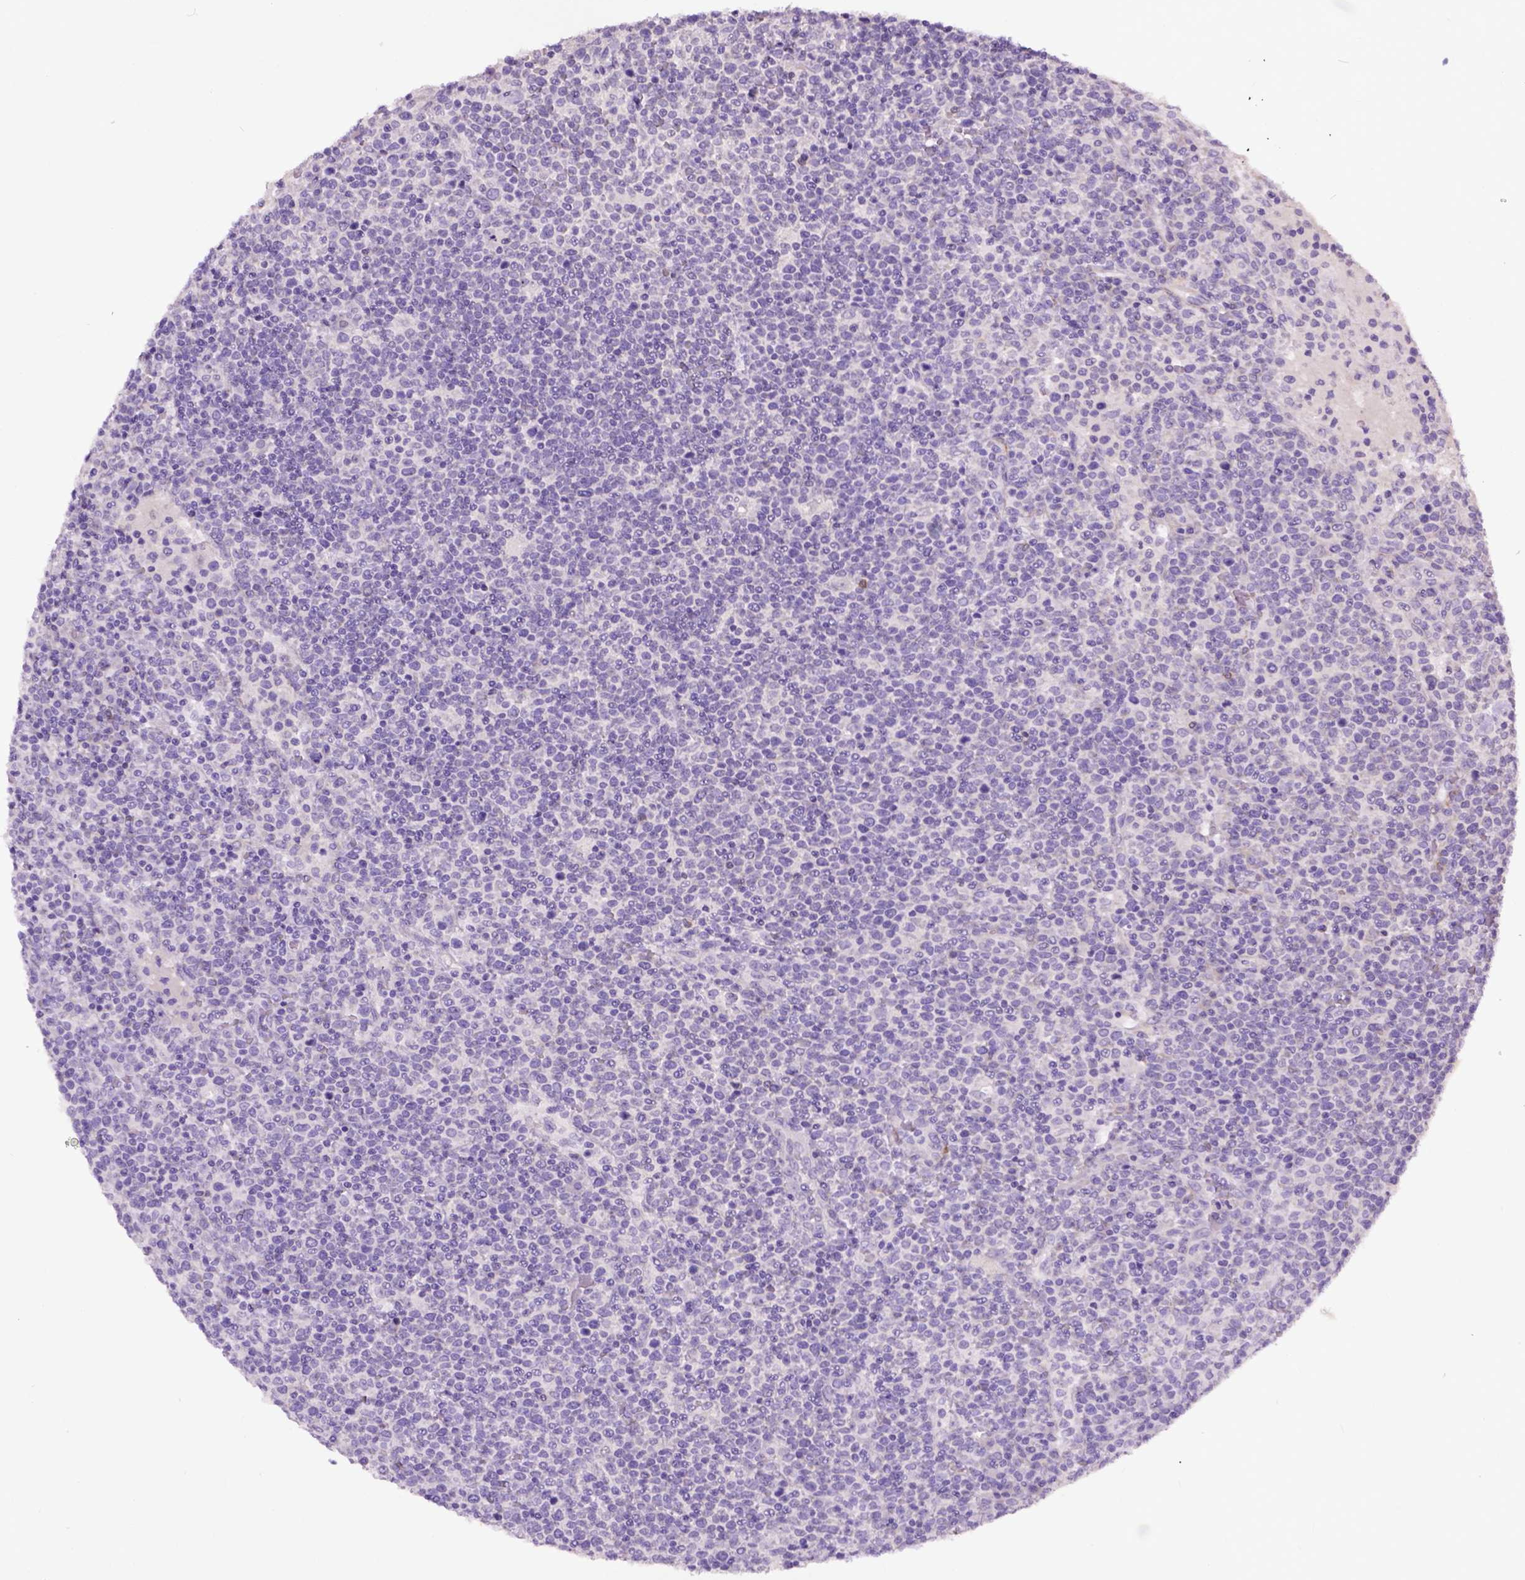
{"staining": {"intensity": "negative", "quantity": "none", "location": "none"}, "tissue": "lymphoma", "cell_type": "Tumor cells", "image_type": "cancer", "snomed": [{"axis": "morphology", "description": "Malignant lymphoma, non-Hodgkin's type, High grade"}, {"axis": "topography", "description": "Lymph node"}], "caption": "Malignant lymphoma, non-Hodgkin's type (high-grade) was stained to show a protein in brown. There is no significant positivity in tumor cells.", "gene": "MAPT", "patient": {"sex": "male", "age": 61}}